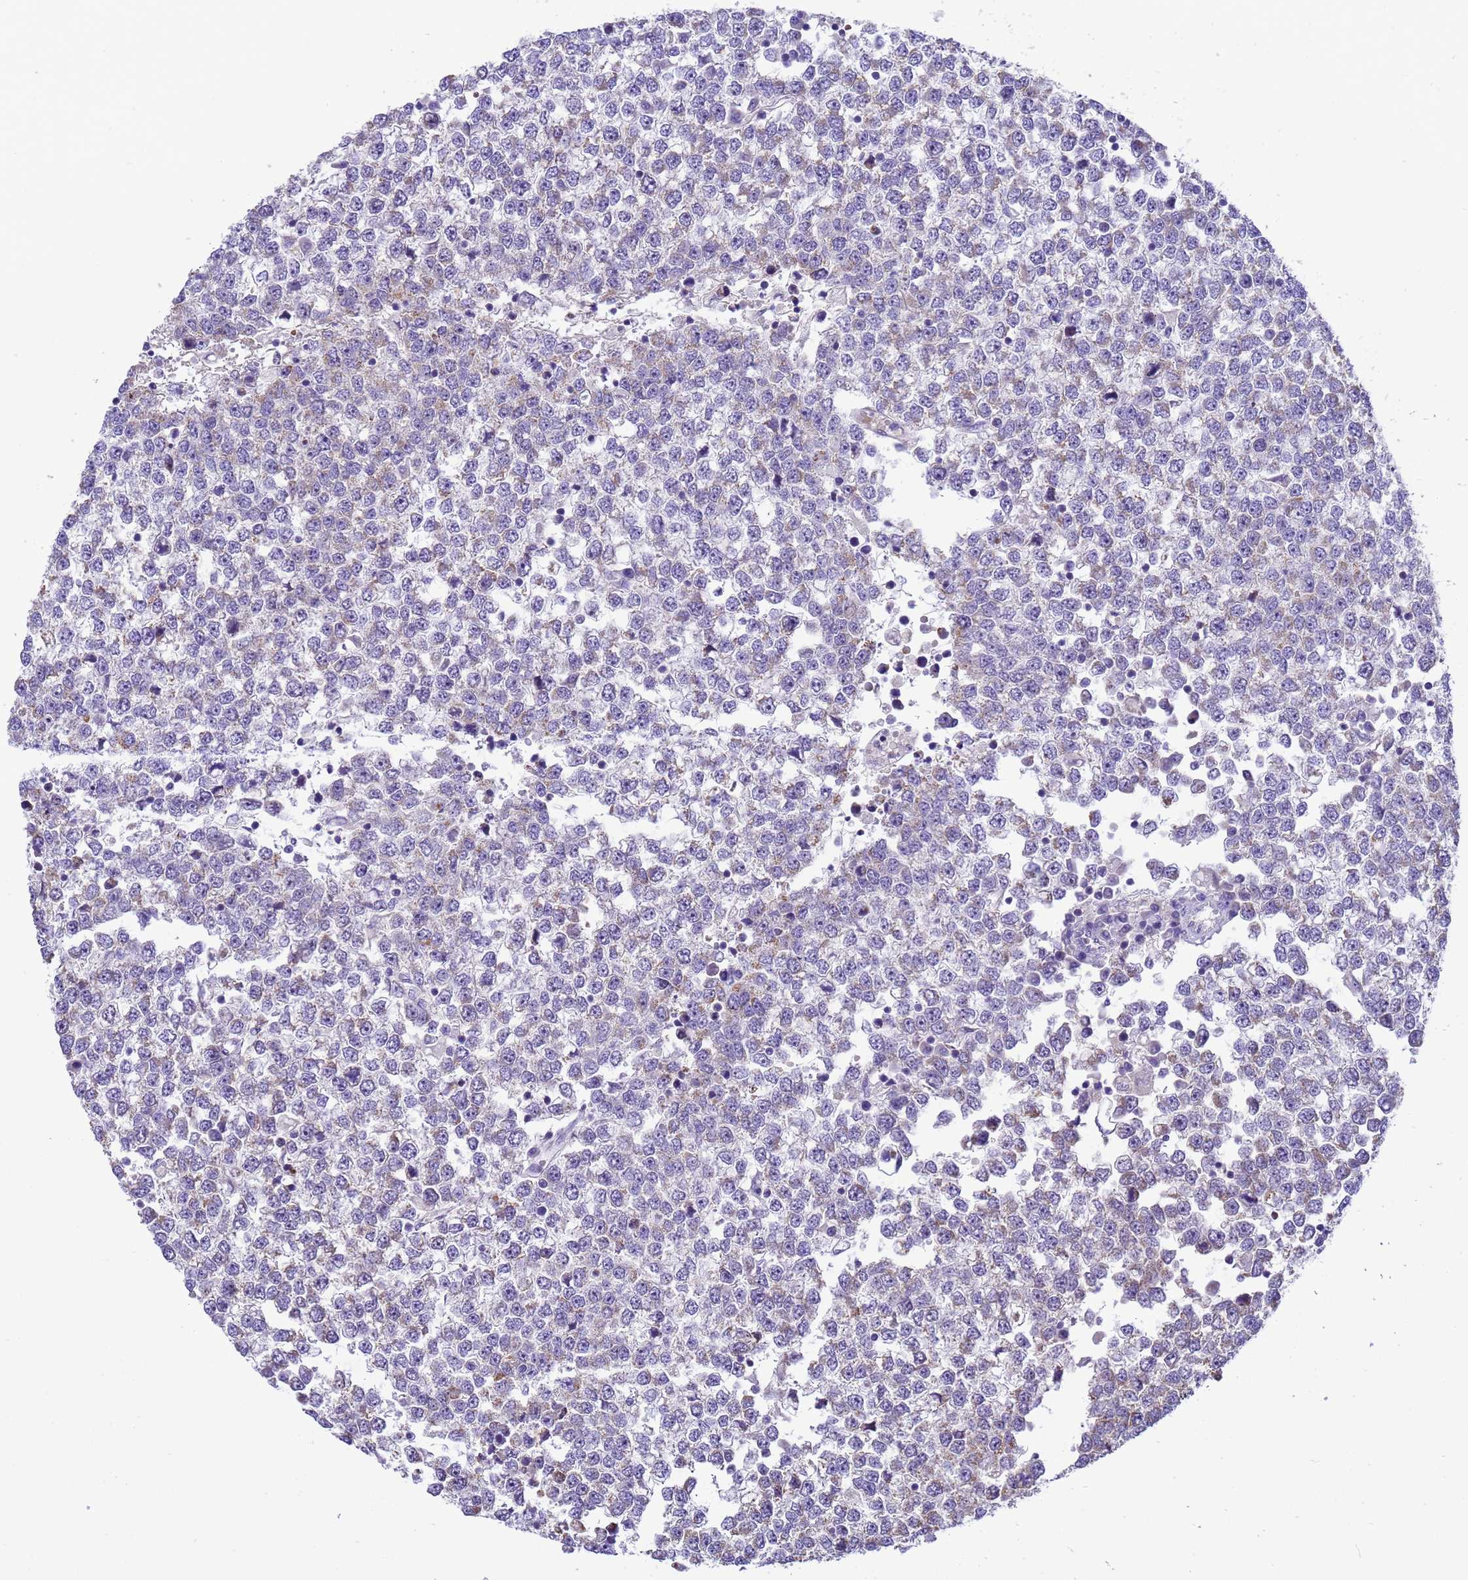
{"staining": {"intensity": "weak", "quantity": "<25%", "location": "cytoplasmic/membranous"}, "tissue": "testis cancer", "cell_type": "Tumor cells", "image_type": "cancer", "snomed": [{"axis": "morphology", "description": "Seminoma, NOS"}, {"axis": "topography", "description": "Testis"}], "caption": "Immunohistochemical staining of testis seminoma demonstrates no significant expression in tumor cells.", "gene": "PIEZO2", "patient": {"sex": "male", "age": 65}}